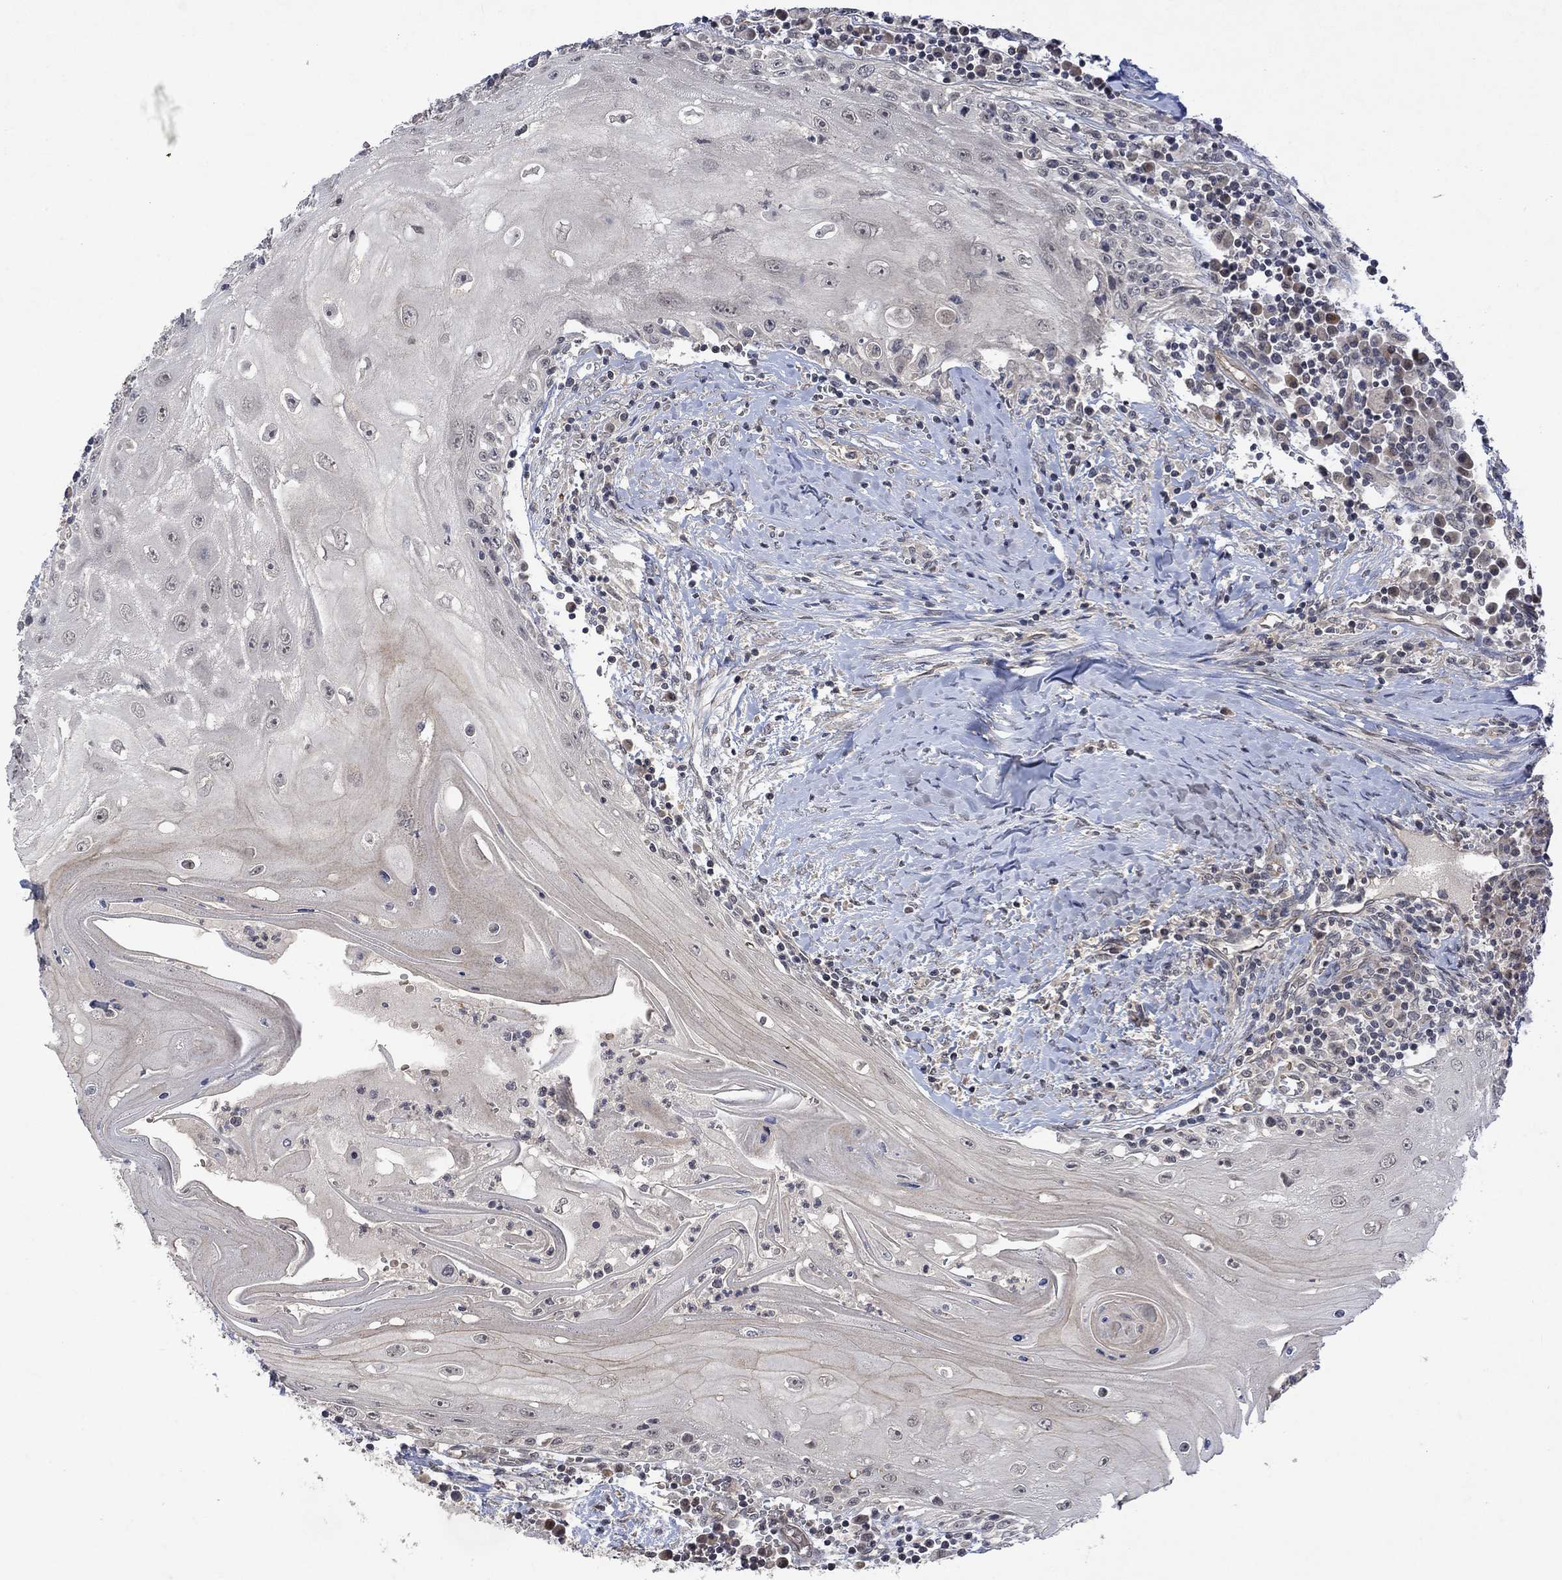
{"staining": {"intensity": "negative", "quantity": "none", "location": "none"}, "tissue": "head and neck cancer", "cell_type": "Tumor cells", "image_type": "cancer", "snomed": [{"axis": "morphology", "description": "Squamous cell carcinoma, NOS"}, {"axis": "topography", "description": "Oral tissue"}, {"axis": "topography", "description": "Head-Neck"}], "caption": "This is a photomicrograph of IHC staining of squamous cell carcinoma (head and neck), which shows no expression in tumor cells.", "gene": "GRIN2D", "patient": {"sex": "male", "age": 58}}